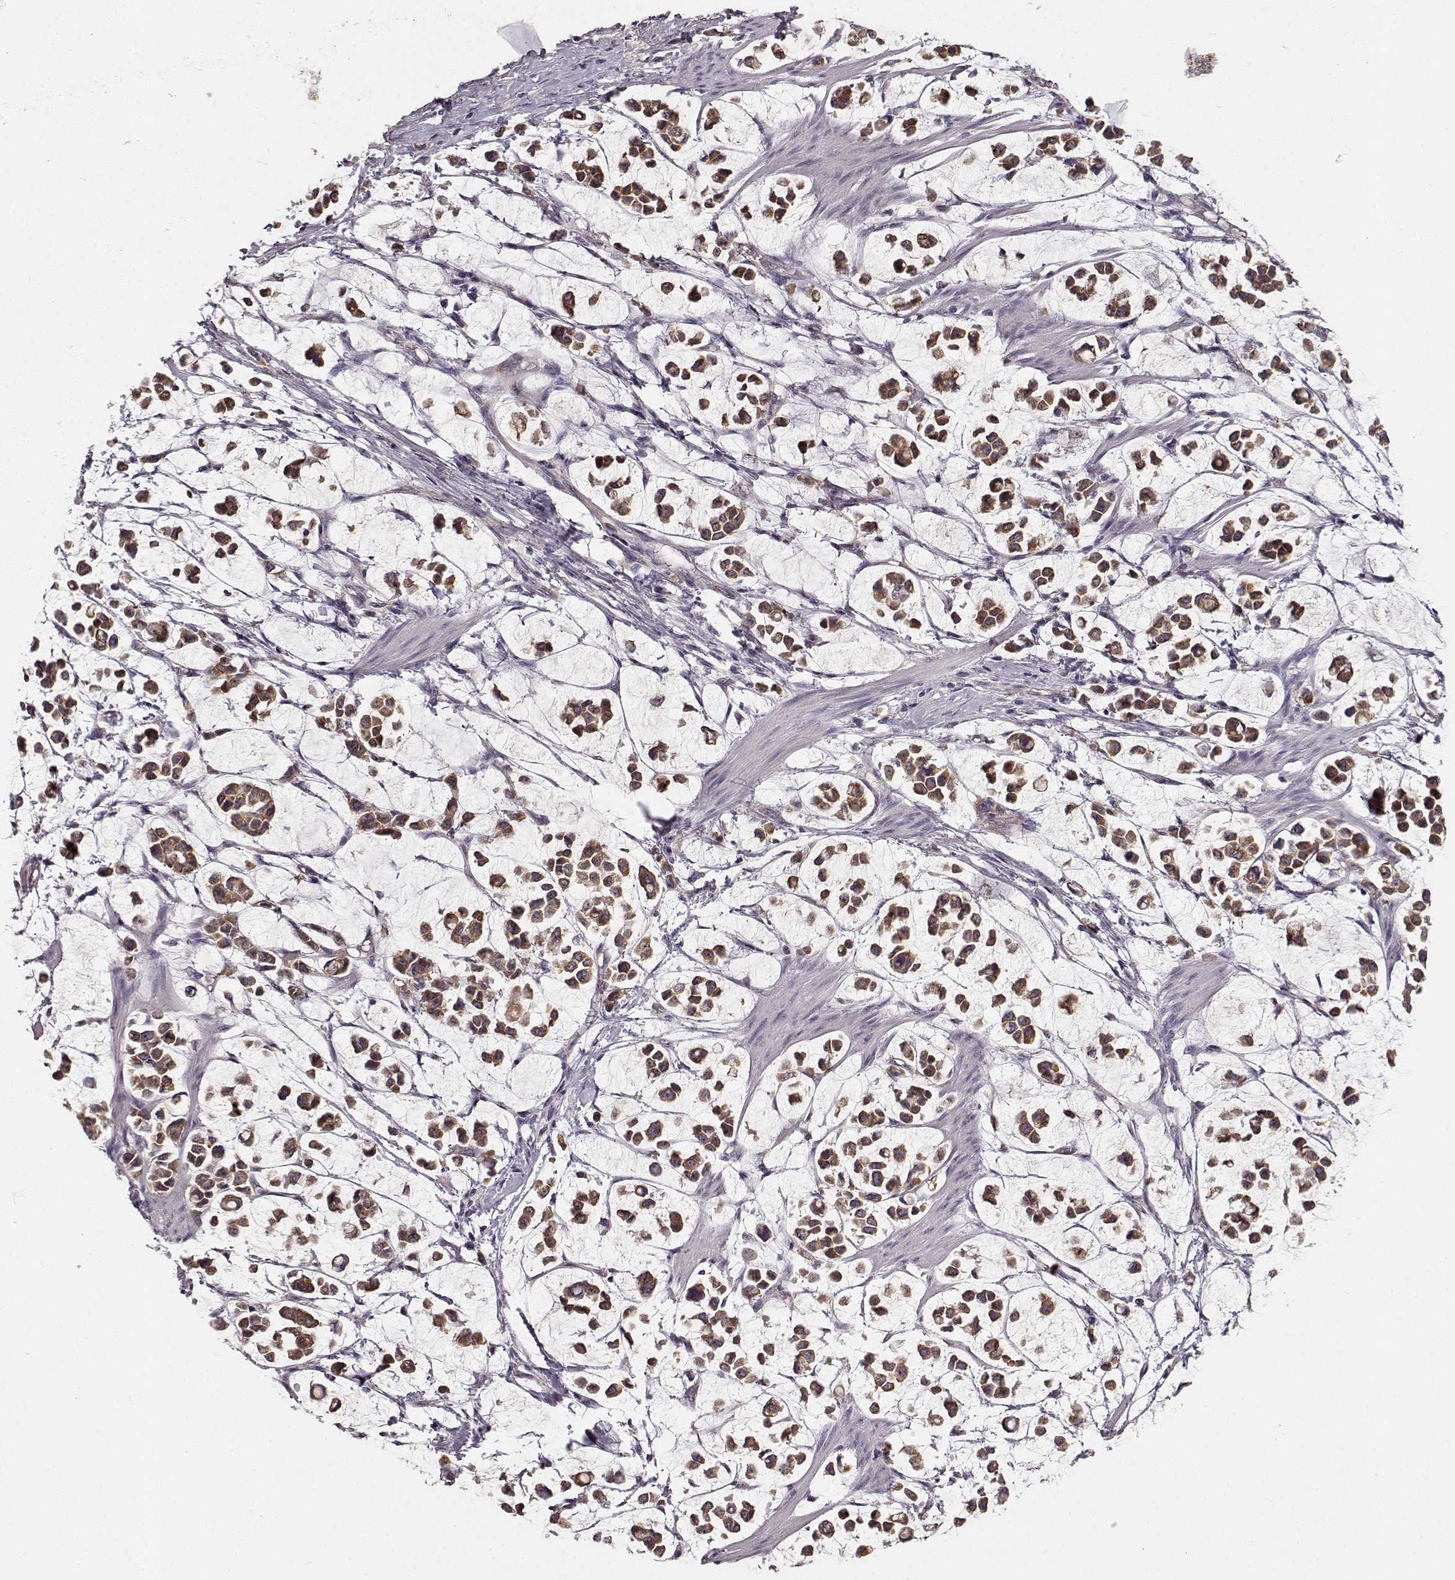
{"staining": {"intensity": "moderate", "quantity": ">75%", "location": "cytoplasmic/membranous"}, "tissue": "stomach cancer", "cell_type": "Tumor cells", "image_type": "cancer", "snomed": [{"axis": "morphology", "description": "Adenocarcinoma, NOS"}, {"axis": "topography", "description": "Stomach"}], "caption": "Stomach cancer (adenocarcinoma) was stained to show a protein in brown. There is medium levels of moderate cytoplasmic/membranous expression in about >75% of tumor cells.", "gene": "ERBB3", "patient": {"sex": "male", "age": 82}}